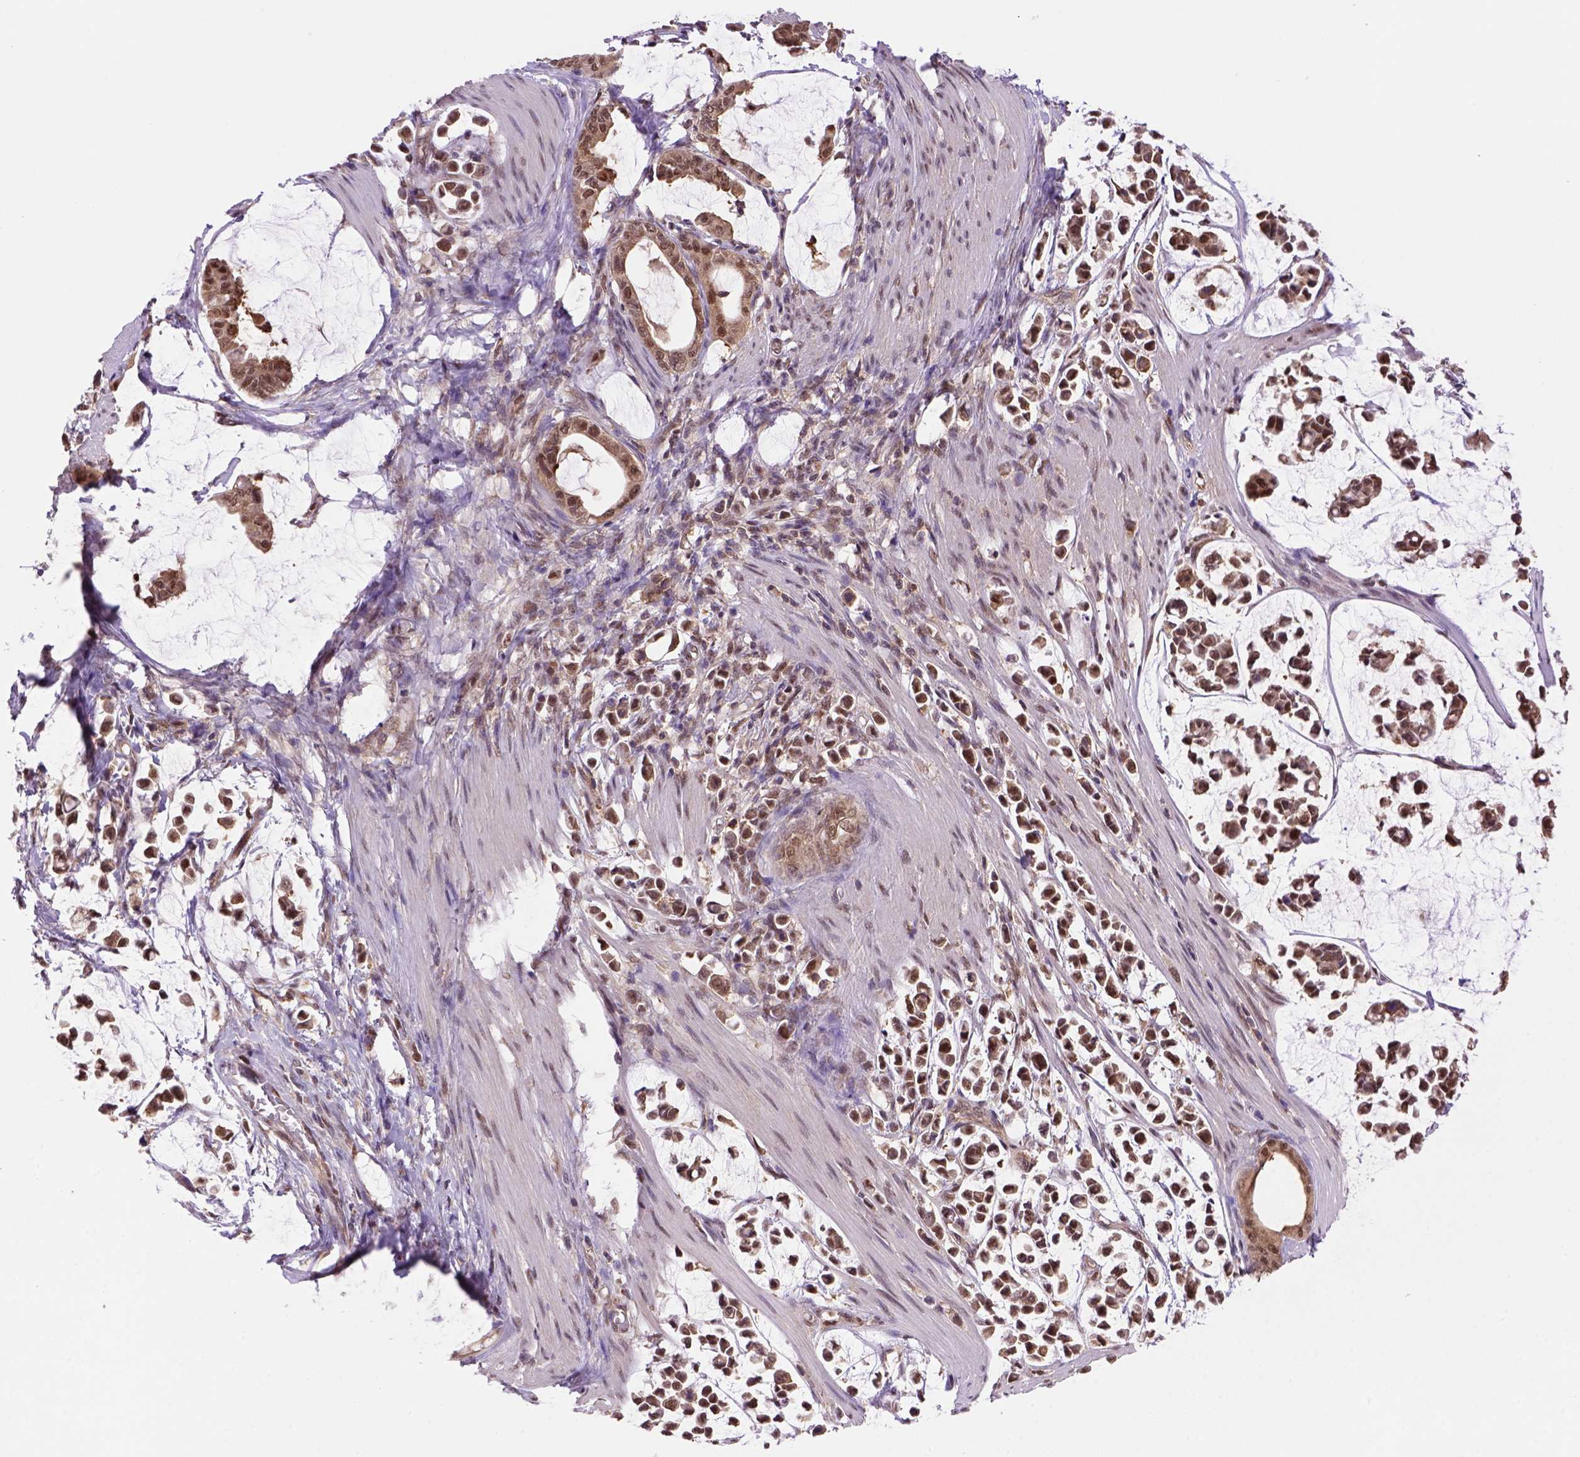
{"staining": {"intensity": "strong", "quantity": ">75%", "location": "cytoplasmic/membranous,nuclear"}, "tissue": "stomach cancer", "cell_type": "Tumor cells", "image_type": "cancer", "snomed": [{"axis": "morphology", "description": "Adenocarcinoma, NOS"}, {"axis": "topography", "description": "Stomach"}], "caption": "The micrograph displays staining of stomach adenocarcinoma, revealing strong cytoplasmic/membranous and nuclear protein positivity (brown color) within tumor cells.", "gene": "PSMC2", "patient": {"sex": "male", "age": 82}}